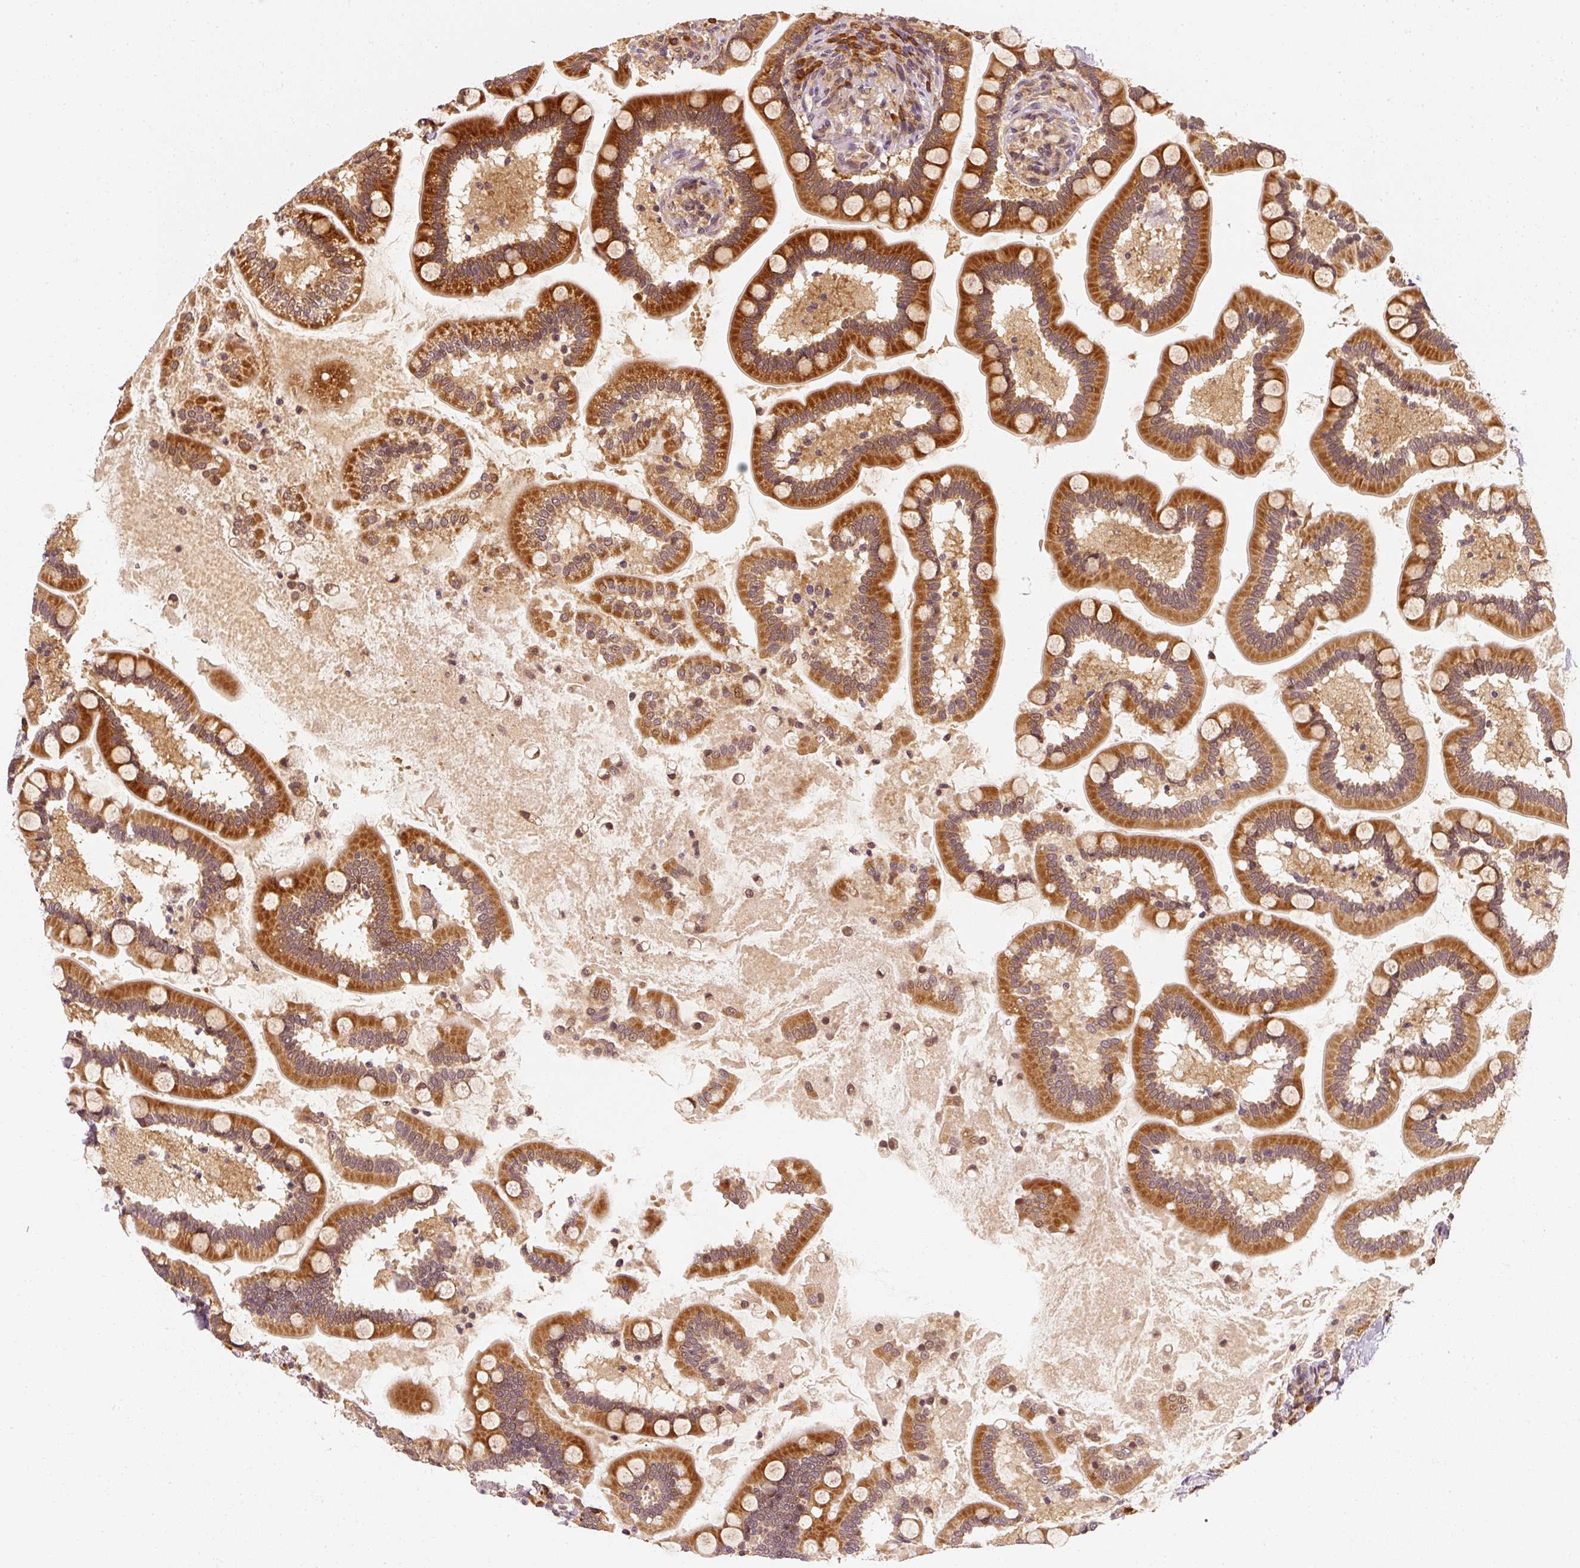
{"staining": {"intensity": "strong", "quantity": ">75%", "location": "cytoplasmic/membranous"}, "tissue": "small intestine", "cell_type": "Glandular cells", "image_type": "normal", "snomed": [{"axis": "morphology", "description": "Normal tissue, NOS"}, {"axis": "topography", "description": "Small intestine"}], "caption": "Protein expression analysis of benign human small intestine reveals strong cytoplasmic/membranous staining in about >75% of glandular cells. Immunohistochemistry (ihc) stains the protein of interest in brown and the nuclei are stained blue.", "gene": "EEF1A1", "patient": {"sex": "female", "age": 64}}